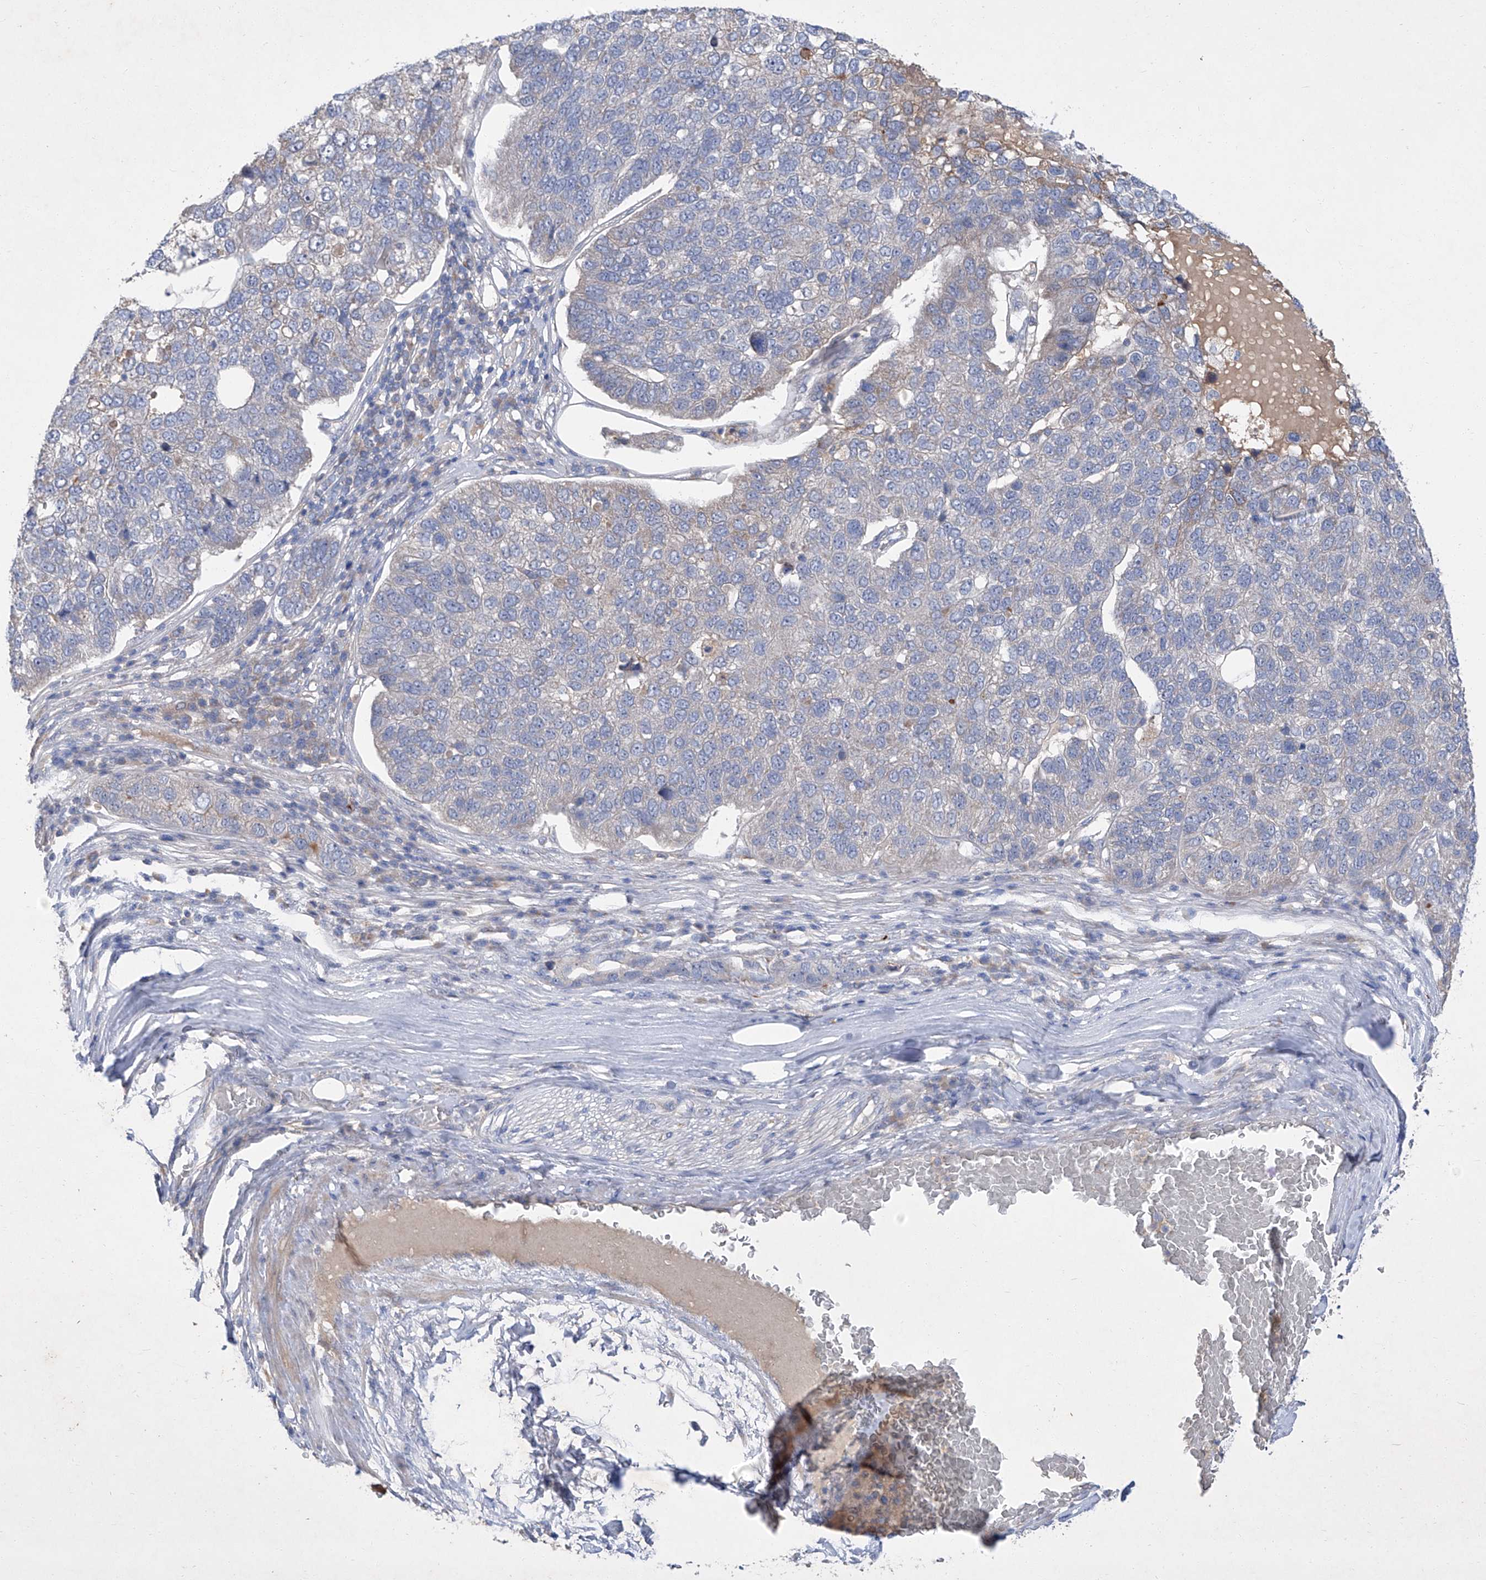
{"staining": {"intensity": "weak", "quantity": "<25%", "location": "cytoplasmic/membranous"}, "tissue": "pancreatic cancer", "cell_type": "Tumor cells", "image_type": "cancer", "snomed": [{"axis": "morphology", "description": "Adenocarcinoma, NOS"}, {"axis": "topography", "description": "Pancreas"}], "caption": "High magnification brightfield microscopy of pancreatic adenocarcinoma stained with DAB (3,3'-diaminobenzidine) (brown) and counterstained with hematoxylin (blue): tumor cells show no significant expression.", "gene": "SBK2", "patient": {"sex": "female", "age": 61}}